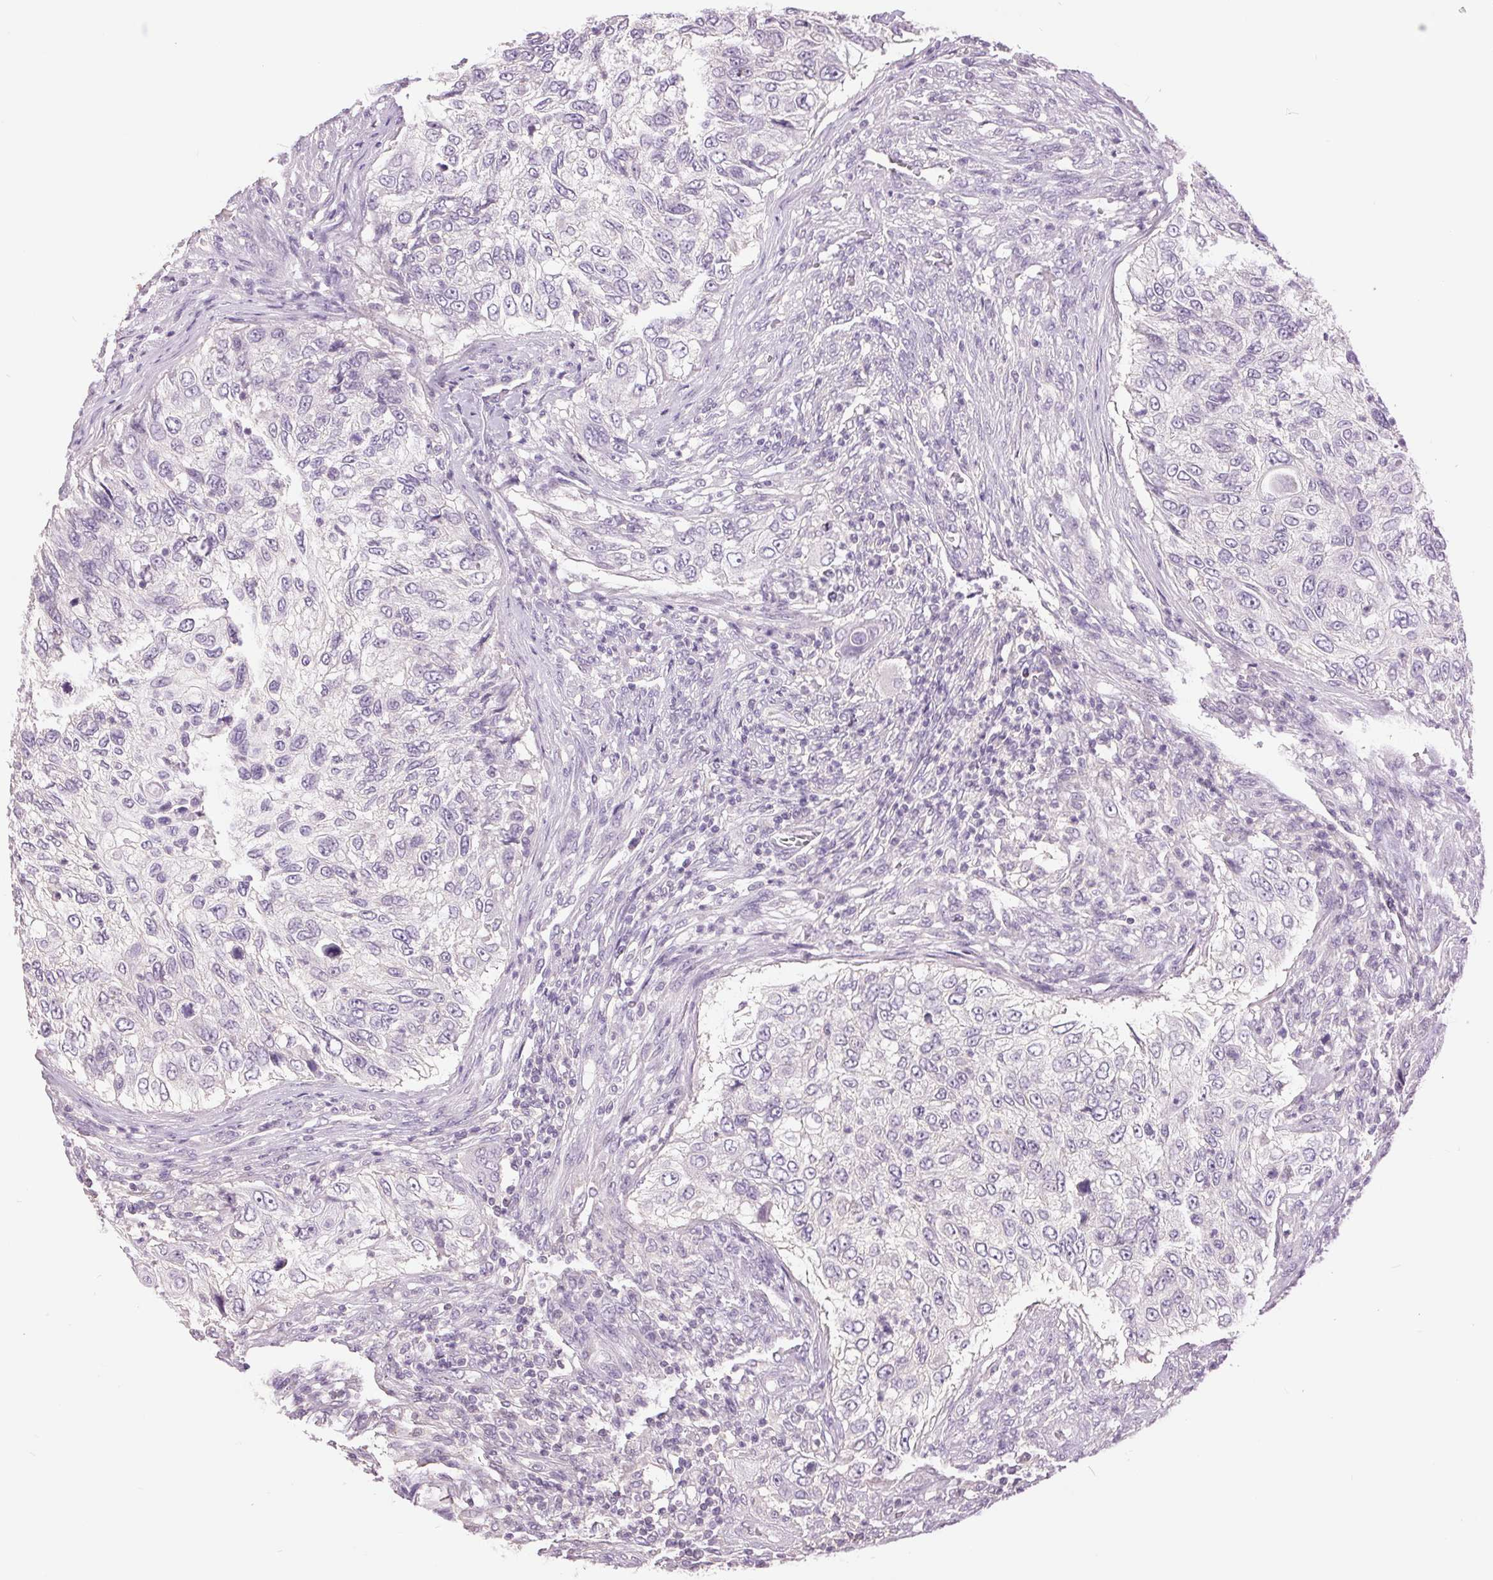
{"staining": {"intensity": "negative", "quantity": "none", "location": "none"}, "tissue": "urothelial cancer", "cell_type": "Tumor cells", "image_type": "cancer", "snomed": [{"axis": "morphology", "description": "Urothelial carcinoma, High grade"}, {"axis": "topography", "description": "Urinary bladder"}], "caption": "The immunohistochemistry photomicrograph has no significant expression in tumor cells of urothelial cancer tissue.", "gene": "FXYD4", "patient": {"sex": "female", "age": 60}}